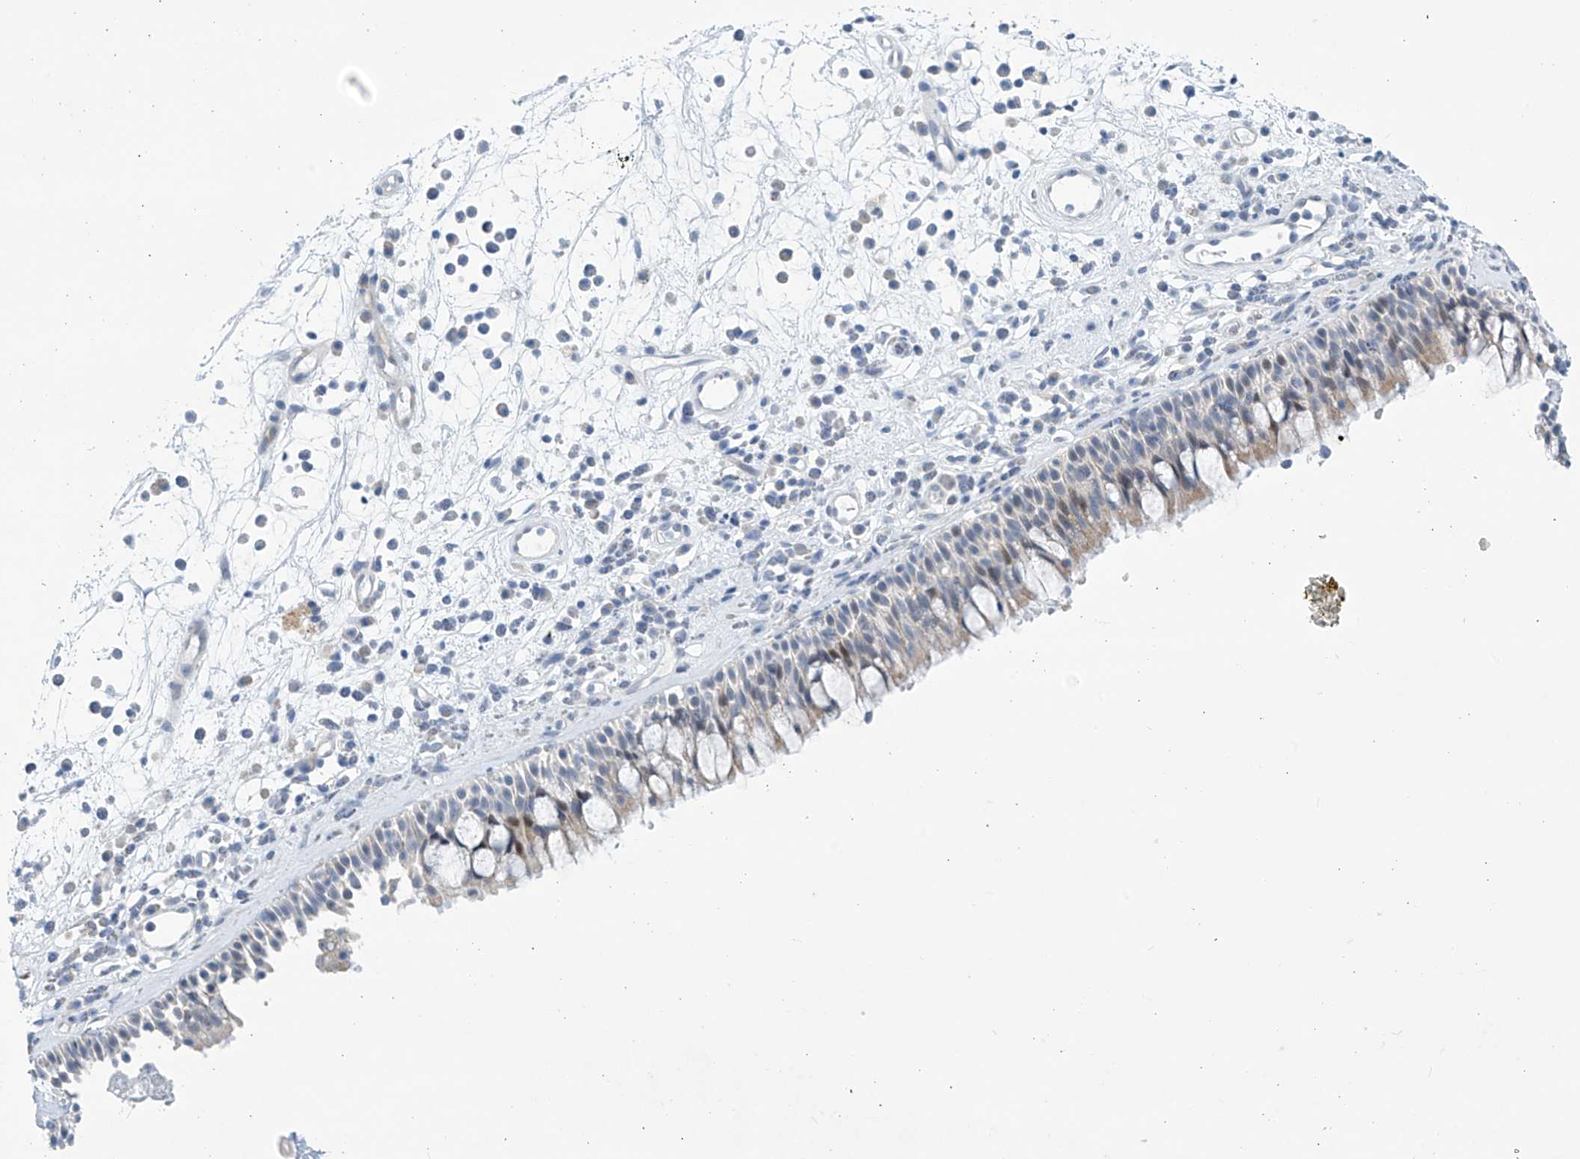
{"staining": {"intensity": "negative", "quantity": "none", "location": "none"}, "tissue": "nasopharynx", "cell_type": "Respiratory epithelial cells", "image_type": "normal", "snomed": [{"axis": "morphology", "description": "Normal tissue, NOS"}, {"axis": "morphology", "description": "Inflammation, NOS"}, {"axis": "morphology", "description": "Malignant melanoma, Metastatic site"}, {"axis": "topography", "description": "Nasopharynx"}], "caption": "A high-resolution photomicrograph shows IHC staining of unremarkable nasopharynx, which shows no significant staining in respiratory epithelial cells.", "gene": "SLC35A5", "patient": {"sex": "male", "age": 70}}